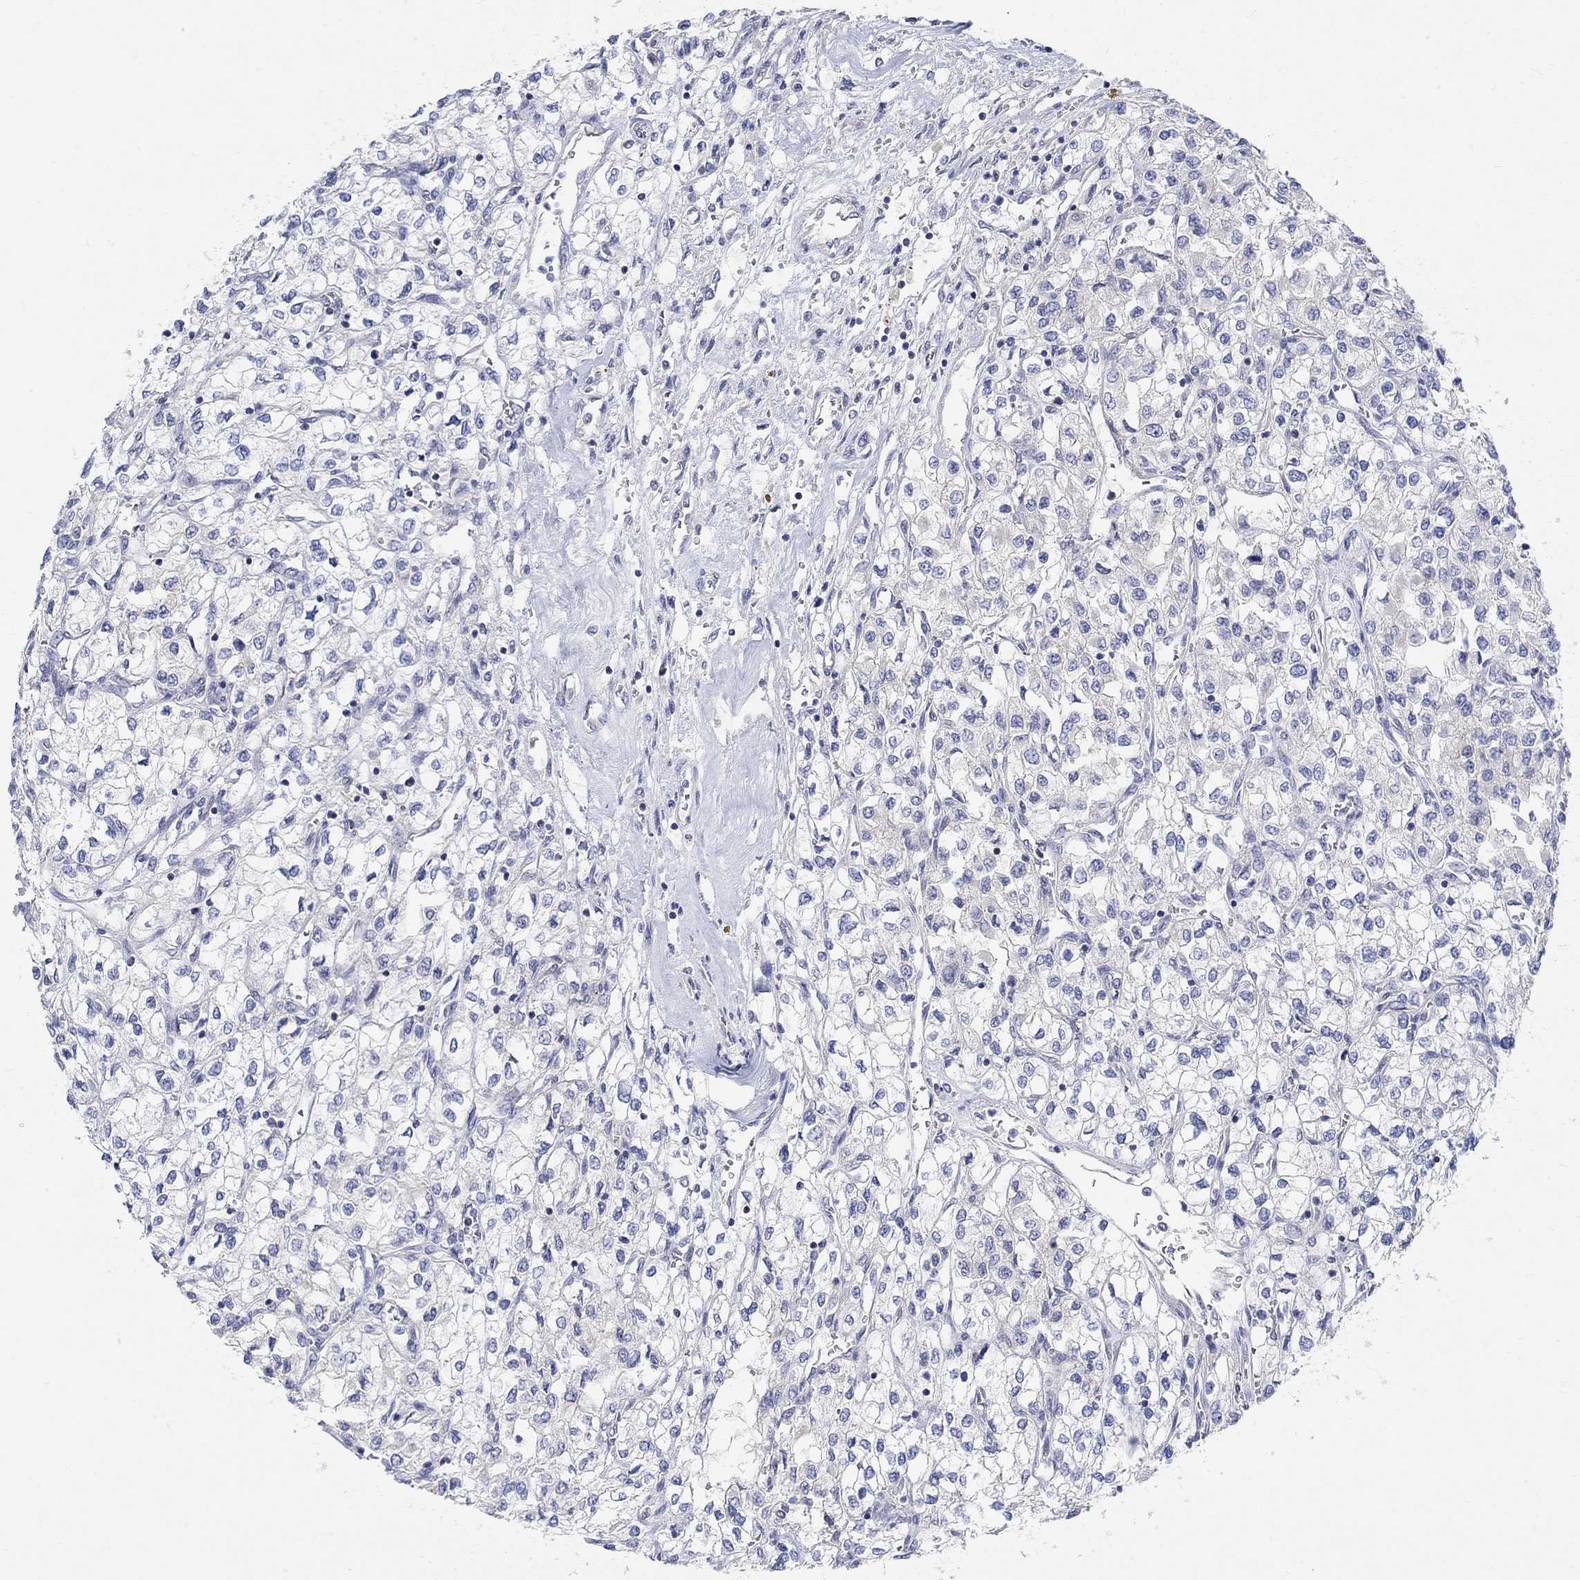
{"staining": {"intensity": "negative", "quantity": "none", "location": "none"}, "tissue": "renal cancer", "cell_type": "Tumor cells", "image_type": "cancer", "snomed": [{"axis": "morphology", "description": "Adenocarcinoma, NOS"}, {"axis": "topography", "description": "Kidney"}], "caption": "A photomicrograph of human renal adenocarcinoma is negative for staining in tumor cells.", "gene": "NAV3", "patient": {"sex": "male", "age": 80}}